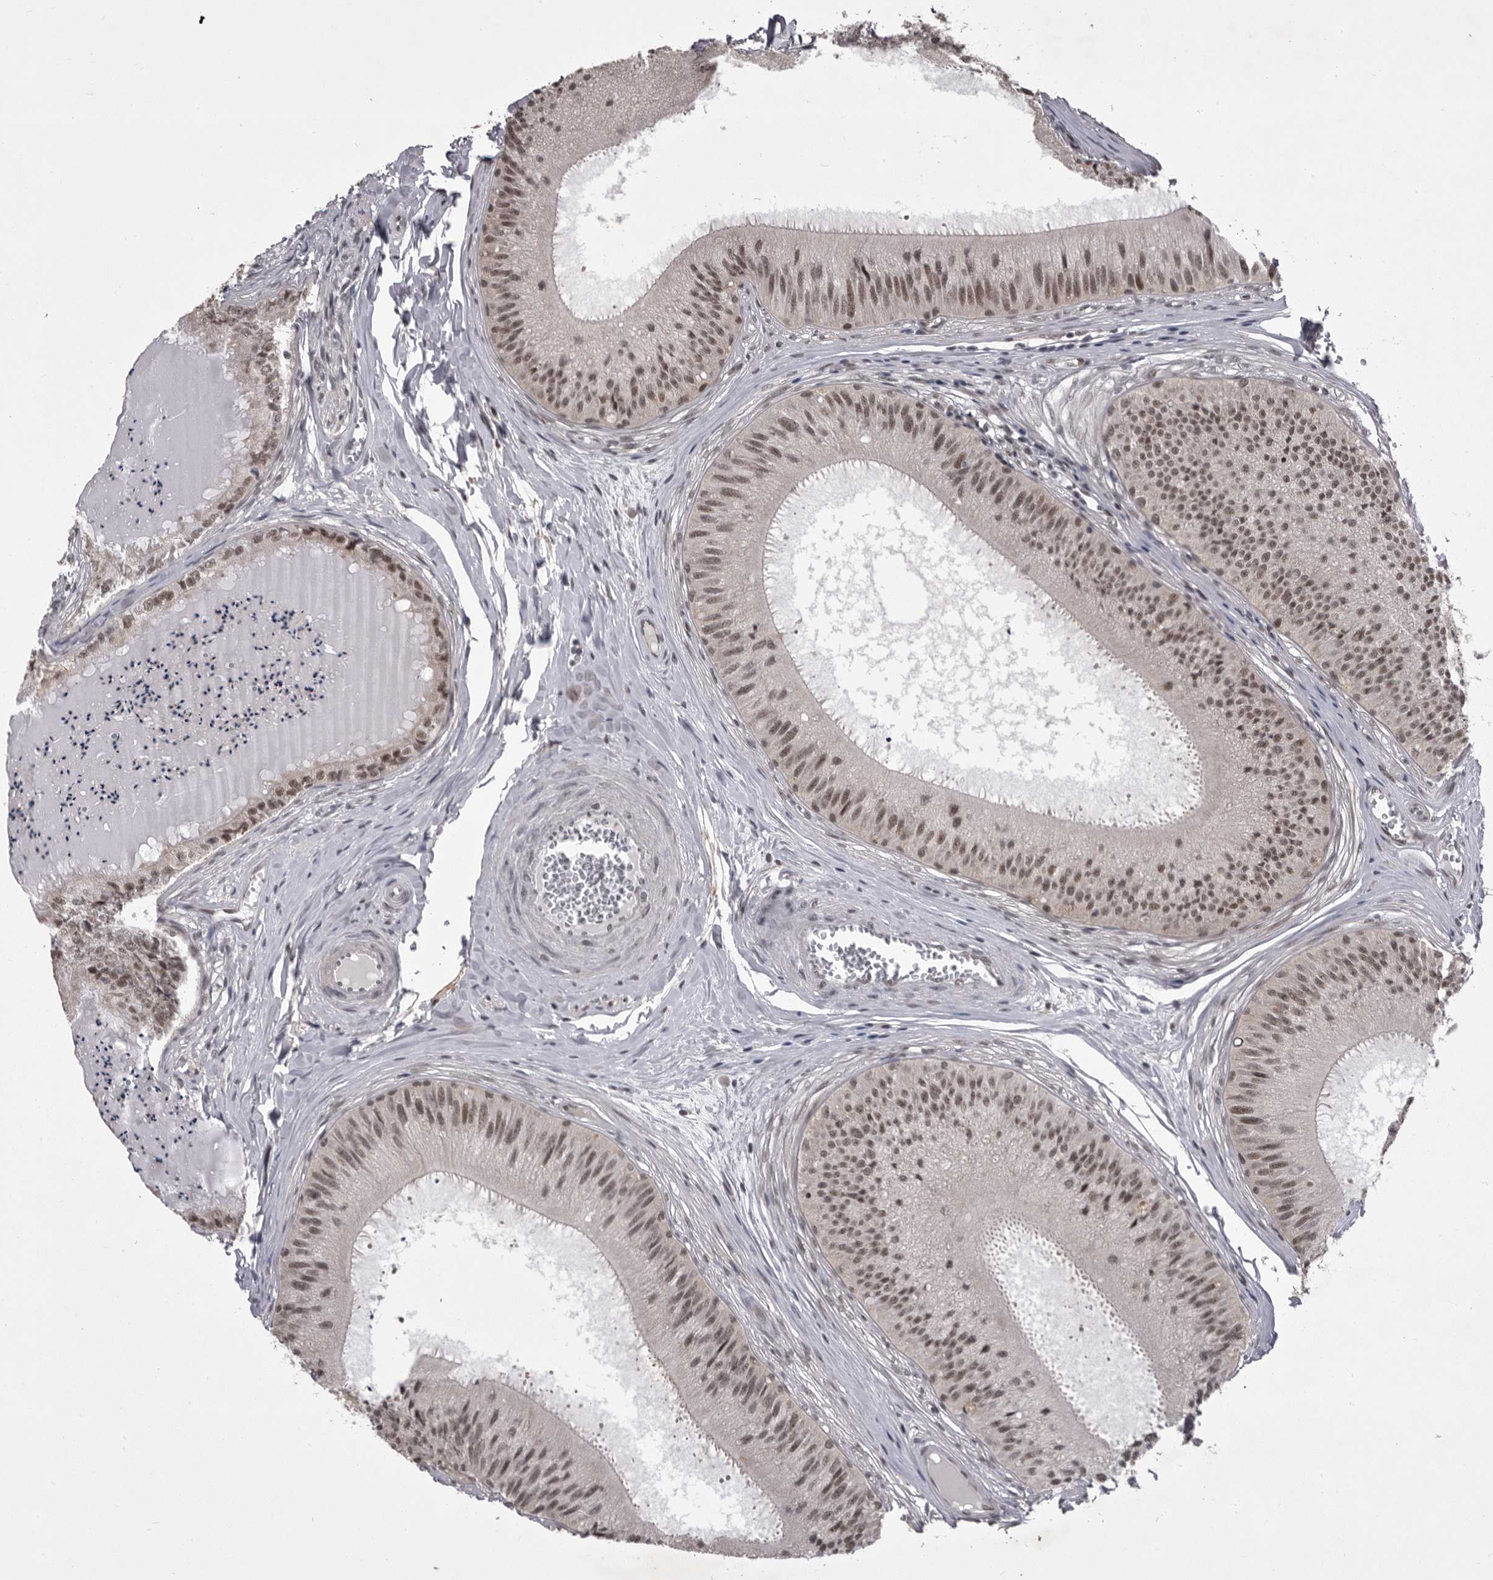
{"staining": {"intensity": "weak", "quantity": ">75%", "location": "cytoplasmic/membranous,nuclear"}, "tissue": "epididymis", "cell_type": "Glandular cells", "image_type": "normal", "snomed": [{"axis": "morphology", "description": "Normal tissue, NOS"}, {"axis": "topography", "description": "Epididymis"}], "caption": "DAB immunohistochemical staining of normal epididymis shows weak cytoplasmic/membranous,nuclear protein staining in about >75% of glandular cells. The staining was performed using DAB, with brown indicating positive protein expression. Nuclei are stained blue with hematoxylin.", "gene": "PRPF3", "patient": {"sex": "male", "age": 31}}